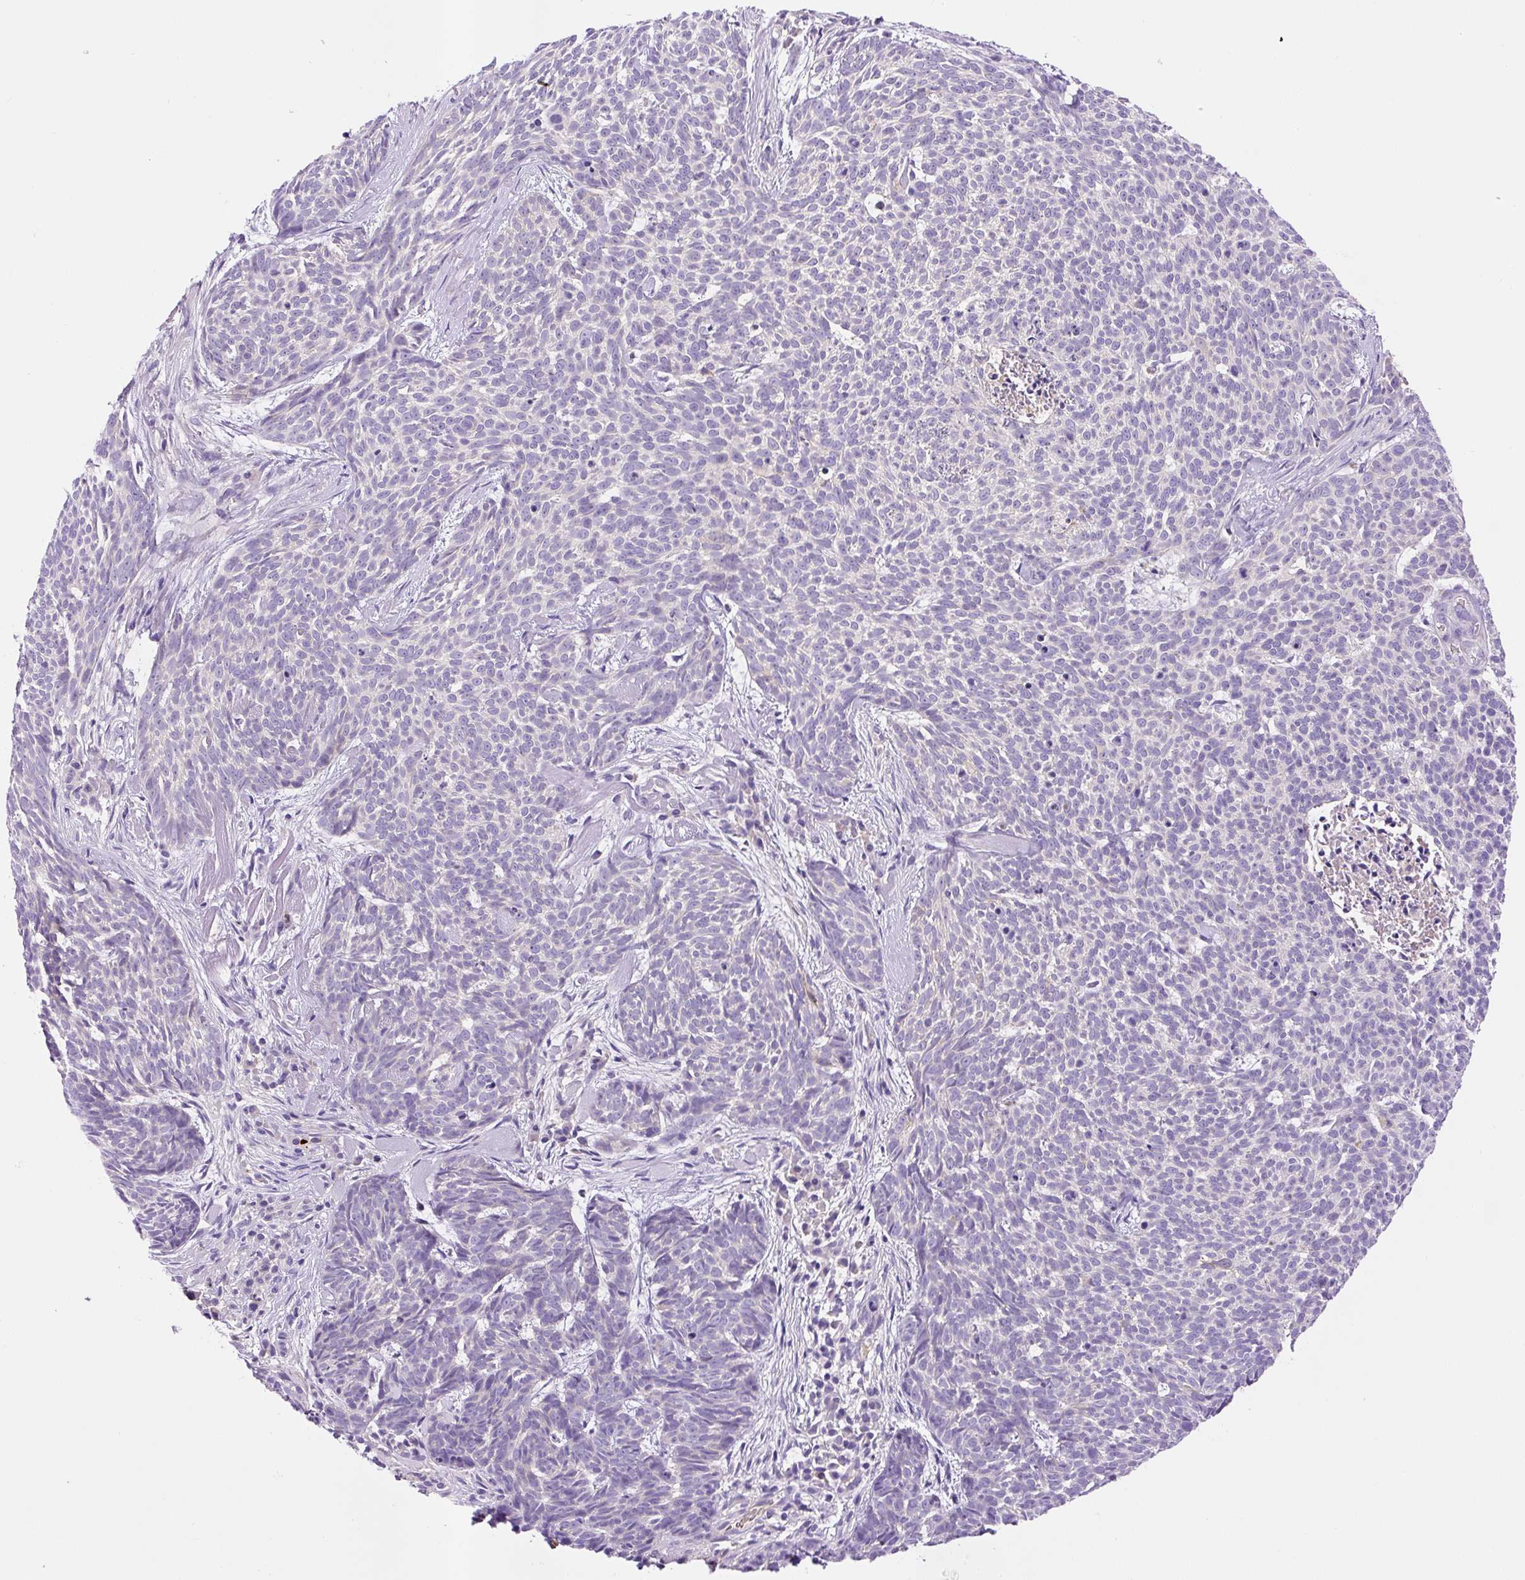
{"staining": {"intensity": "negative", "quantity": "none", "location": "none"}, "tissue": "skin cancer", "cell_type": "Tumor cells", "image_type": "cancer", "snomed": [{"axis": "morphology", "description": "Basal cell carcinoma"}, {"axis": "topography", "description": "Skin"}], "caption": "Skin basal cell carcinoma stained for a protein using IHC exhibits no positivity tumor cells.", "gene": "LHFPL5", "patient": {"sex": "female", "age": 93}}